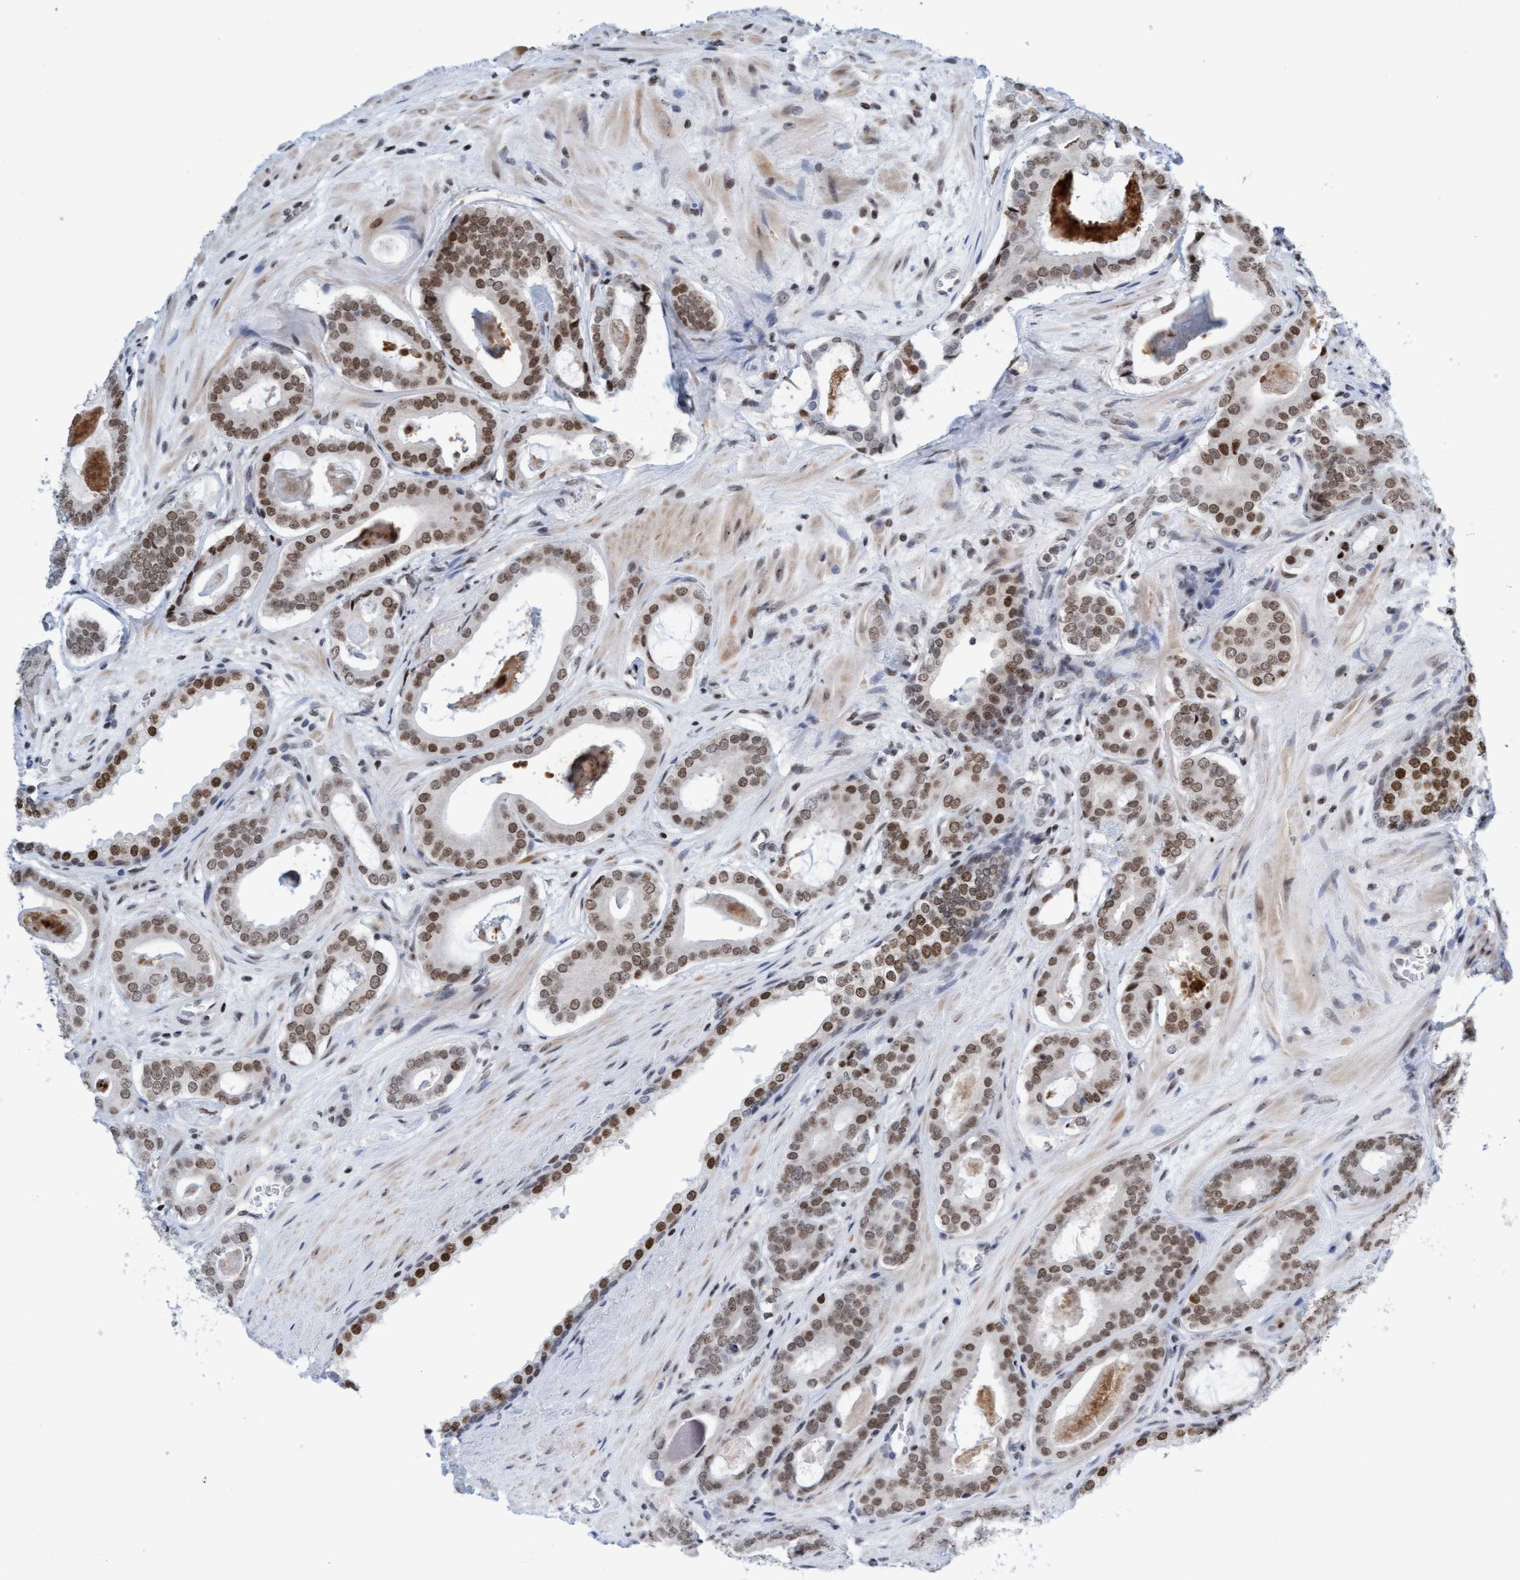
{"staining": {"intensity": "moderate", "quantity": ">75%", "location": "nuclear"}, "tissue": "prostate cancer", "cell_type": "Tumor cells", "image_type": "cancer", "snomed": [{"axis": "morphology", "description": "Adenocarcinoma, High grade"}, {"axis": "topography", "description": "Prostate"}], "caption": "IHC histopathology image of neoplastic tissue: high-grade adenocarcinoma (prostate) stained using immunohistochemistry displays medium levels of moderate protein expression localized specifically in the nuclear of tumor cells, appearing as a nuclear brown color.", "gene": "GLRX2", "patient": {"sex": "male", "age": 60}}